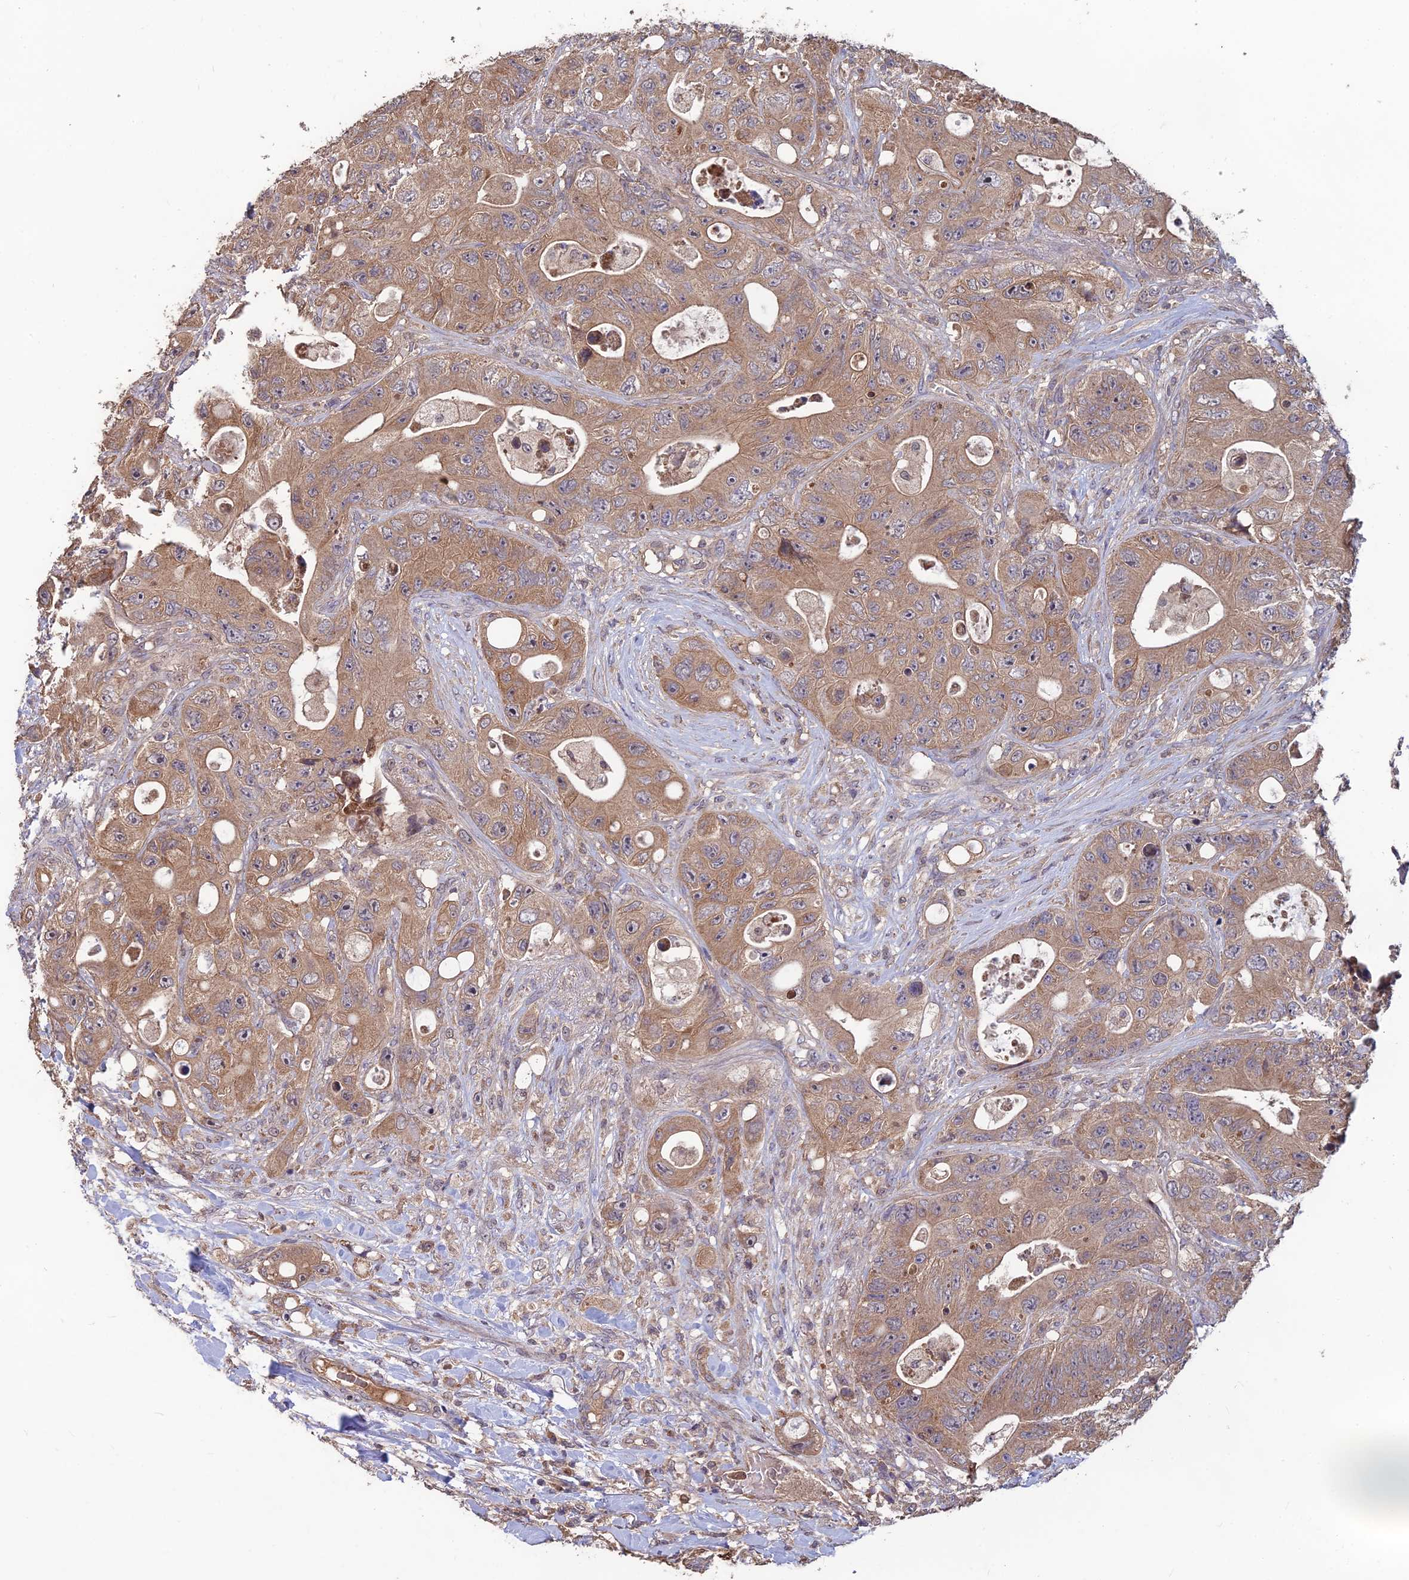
{"staining": {"intensity": "moderate", "quantity": ">75%", "location": "cytoplasmic/membranous"}, "tissue": "colorectal cancer", "cell_type": "Tumor cells", "image_type": "cancer", "snomed": [{"axis": "morphology", "description": "Adenocarcinoma, NOS"}, {"axis": "topography", "description": "Colon"}], "caption": "Colorectal cancer (adenocarcinoma) was stained to show a protein in brown. There is medium levels of moderate cytoplasmic/membranous expression in about >75% of tumor cells.", "gene": "SHISA5", "patient": {"sex": "female", "age": 46}}